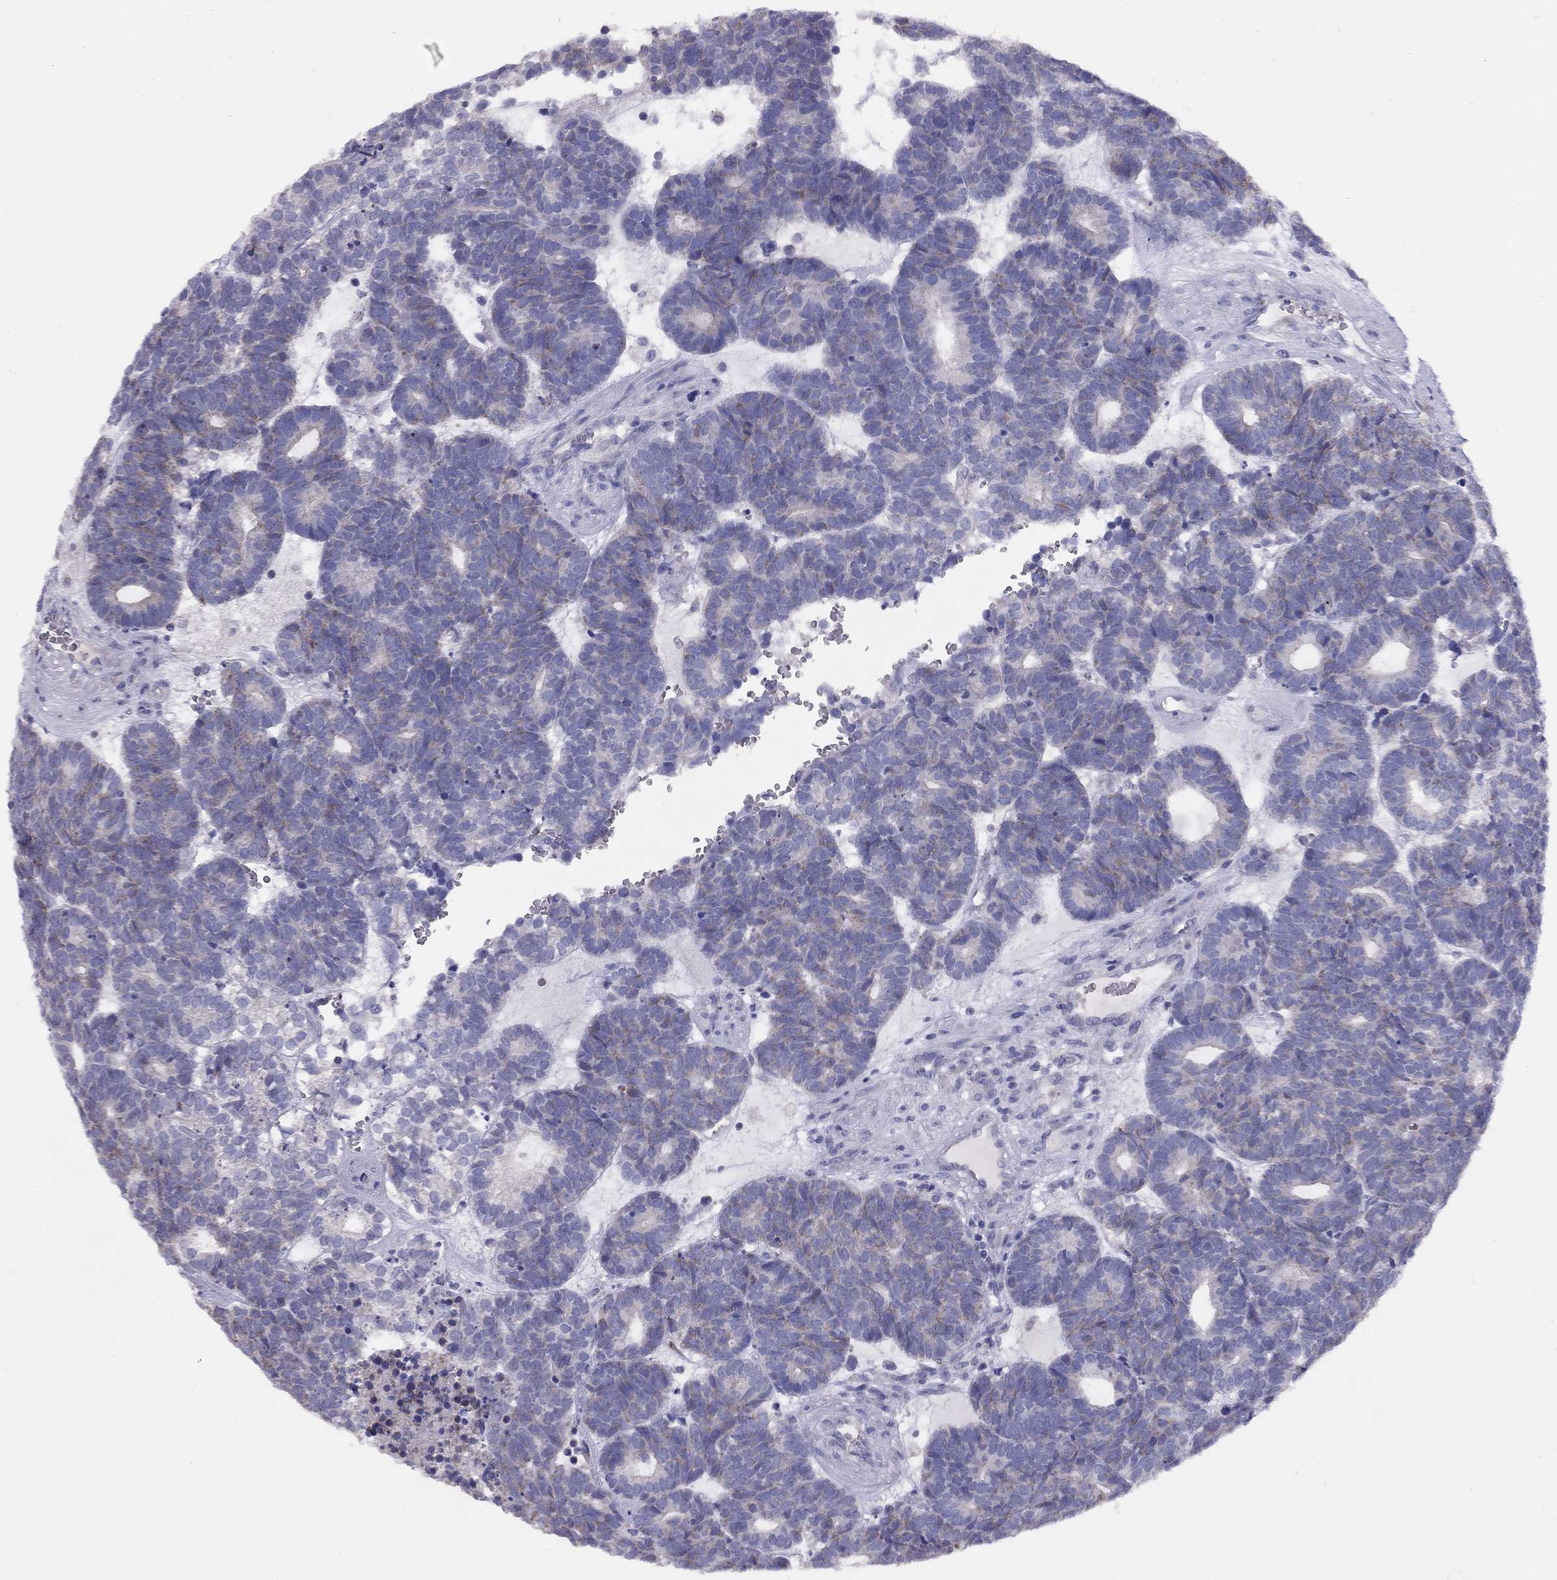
{"staining": {"intensity": "negative", "quantity": "none", "location": "none"}, "tissue": "head and neck cancer", "cell_type": "Tumor cells", "image_type": "cancer", "snomed": [{"axis": "morphology", "description": "Adenocarcinoma, NOS"}, {"axis": "topography", "description": "Head-Neck"}], "caption": "This micrograph is of head and neck adenocarcinoma stained with immunohistochemistry (IHC) to label a protein in brown with the nuclei are counter-stained blue. There is no staining in tumor cells.", "gene": "CITED1", "patient": {"sex": "female", "age": 81}}